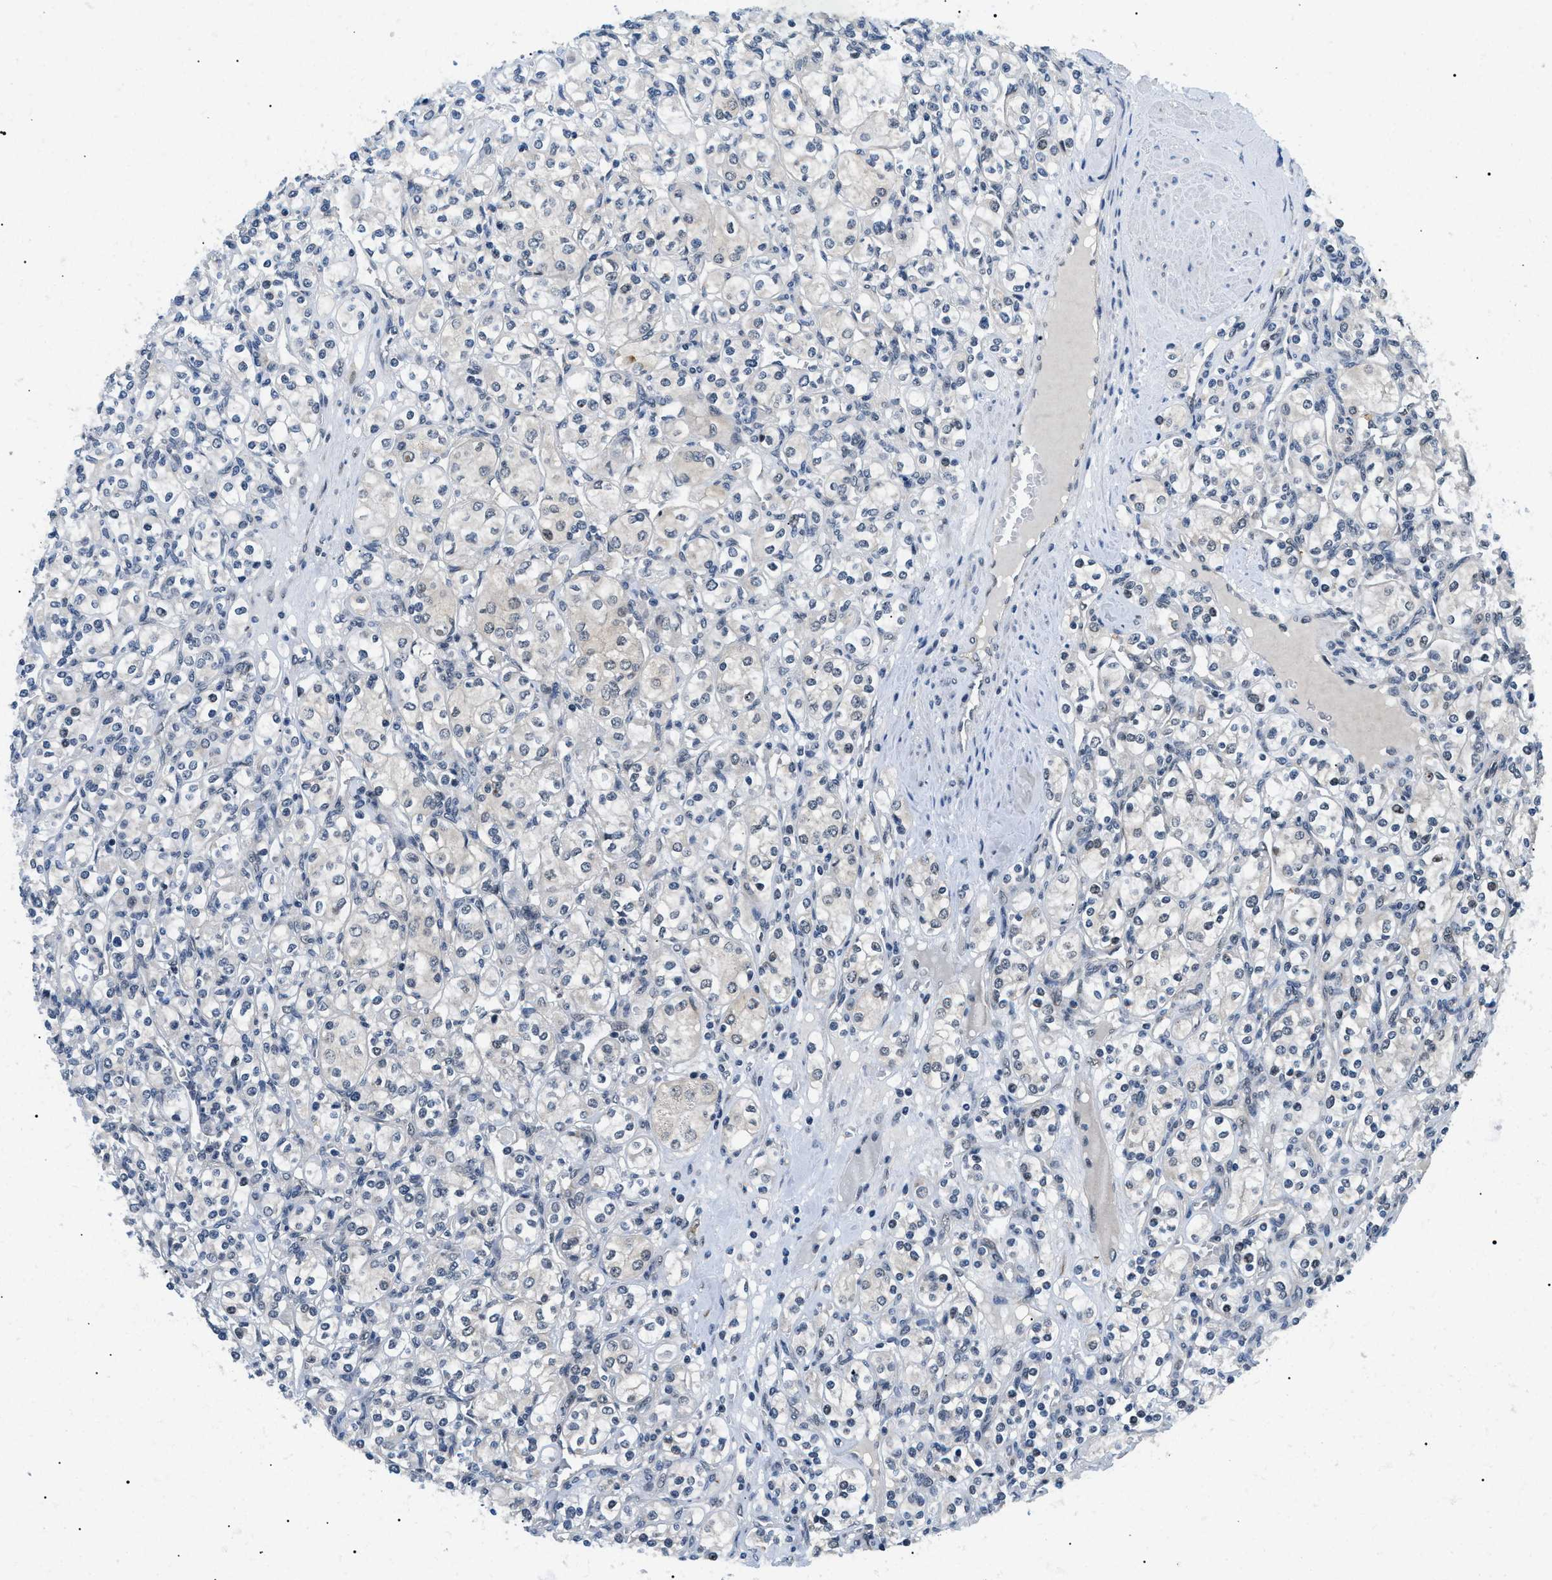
{"staining": {"intensity": "negative", "quantity": "none", "location": "none"}, "tissue": "renal cancer", "cell_type": "Tumor cells", "image_type": "cancer", "snomed": [{"axis": "morphology", "description": "Adenocarcinoma, NOS"}, {"axis": "topography", "description": "Kidney"}], "caption": "Tumor cells show no significant protein positivity in renal adenocarcinoma.", "gene": "CWC25", "patient": {"sex": "male", "age": 77}}